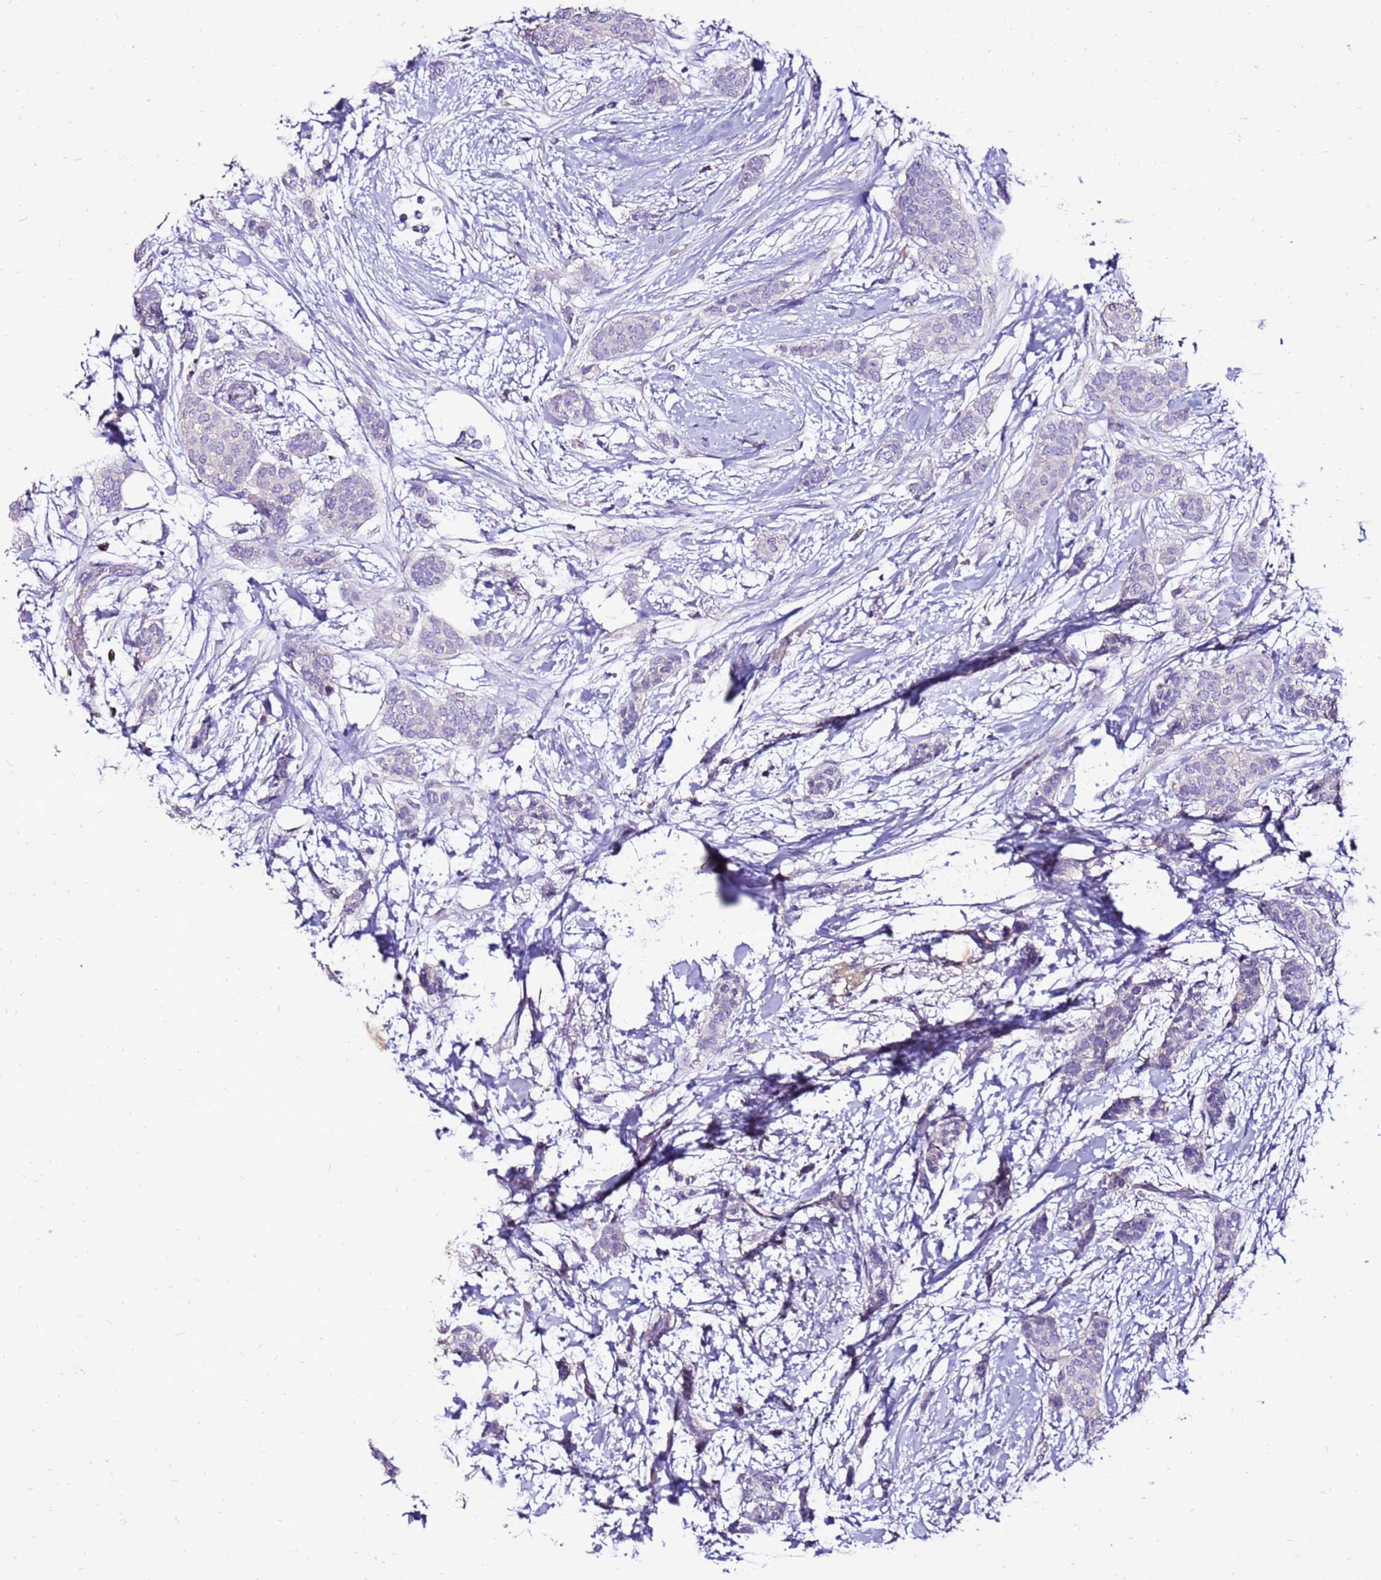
{"staining": {"intensity": "negative", "quantity": "none", "location": "none"}, "tissue": "breast cancer", "cell_type": "Tumor cells", "image_type": "cancer", "snomed": [{"axis": "morphology", "description": "Duct carcinoma"}, {"axis": "topography", "description": "Breast"}], "caption": "This image is of breast cancer (infiltrating ductal carcinoma) stained with immunohistochemistry to label a protein in brown with the nuclei are counter-stained blue. There is no expression in tumor cells.", "gene": "TMEM106C", "patient": {"sex": "female", "age": 72}}